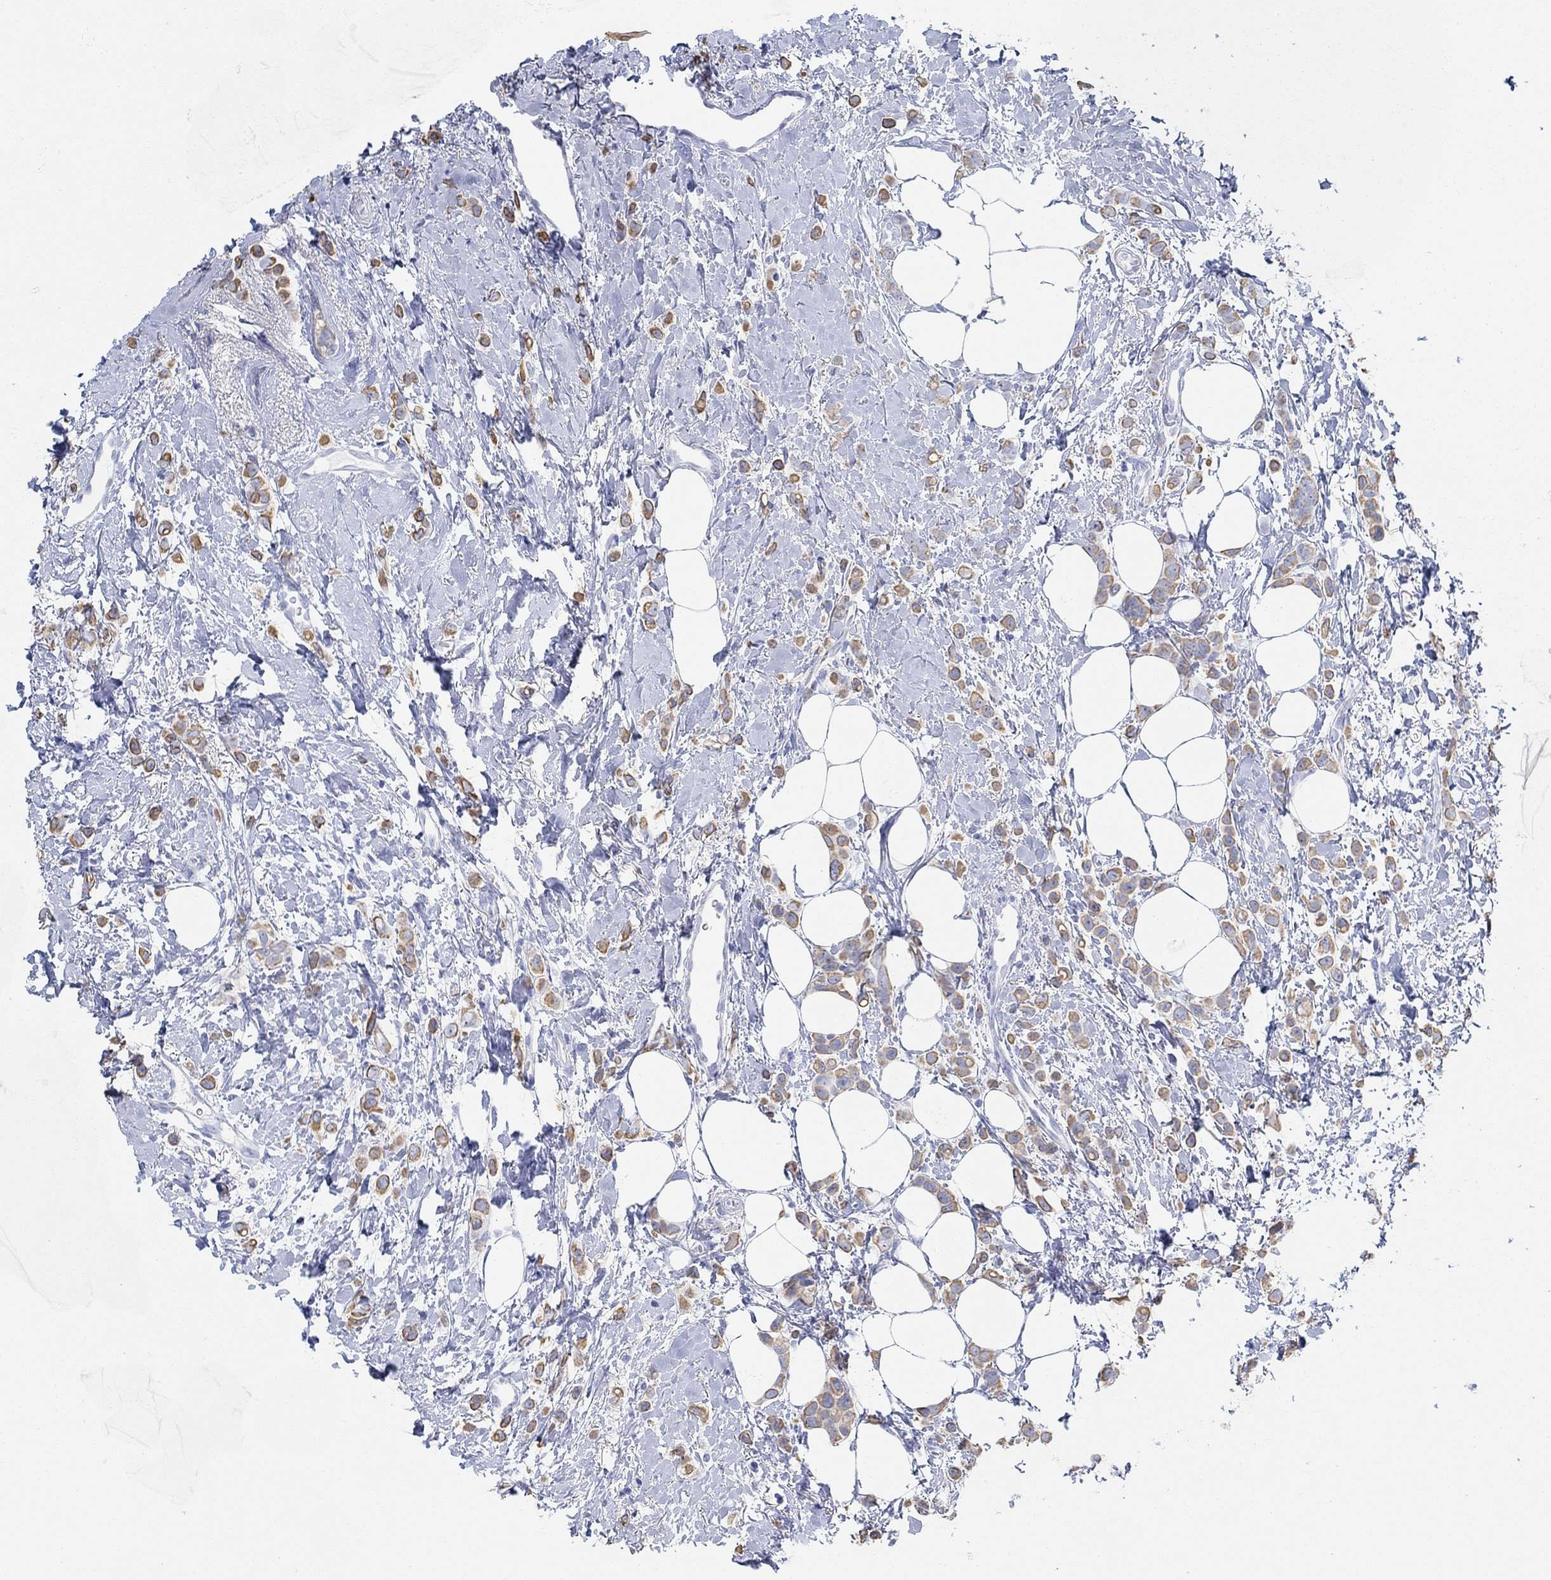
{"staining": {"intensity": "moderate", "quantity": ">75%", "location": "cytoplasmic/membranous"}, "tissue": "breast cancer", "cell_type": "Tumor cells", "image_type": "cancer", "snomed": [{"axis": "morphology", "description": "Lobular carcinoma"}, {"axis": "topography", "description": "Breast"}], "caption": "This is an image of immunohistochemistry staining of breast cancer (lobular carcinoma), which shows moderate expression in the cytoplasmic/membranous of tumor cells.", "gene": "AK8", "patient": {"sex": "female", "age": 66}}